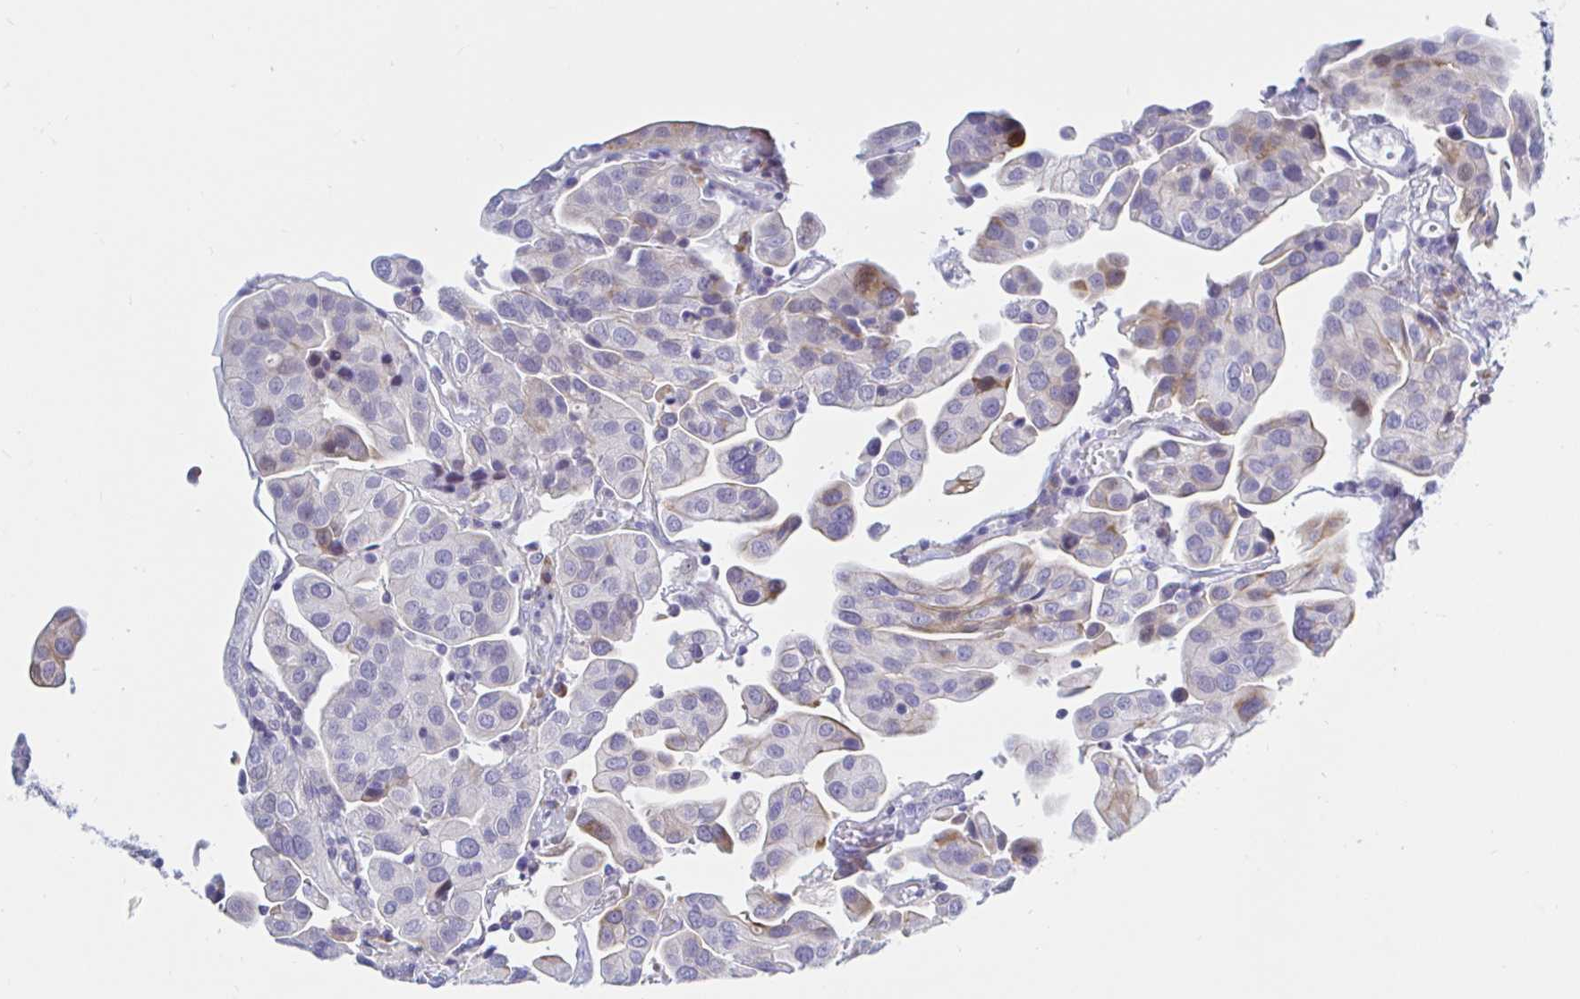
{"staining": {"intensity": "weak", "quantity": "<25%", "location": "cytoplasmic/membranous"}, "tissue": "renal cancer", "cell_type": "Tumor cells", "image_type": "cancer", "snomed": [{"axis": "morphology", "description": "Adenocarcinoma, NOS"}, {"axis": "topography", "description": "Urinary bladder"}], "caption": "Tumor cells are negative for brown protein staining in renal adenocarcinoma. Brightfield microscopy of immunohistochemistry (IHC) stained with DAB (3,3'-diaminobenzidine) (brown) and hematoxylin (blue), captured at high magnification.", "gene": "NBPF3", "patient": {"sex": "male", "age": 61}}